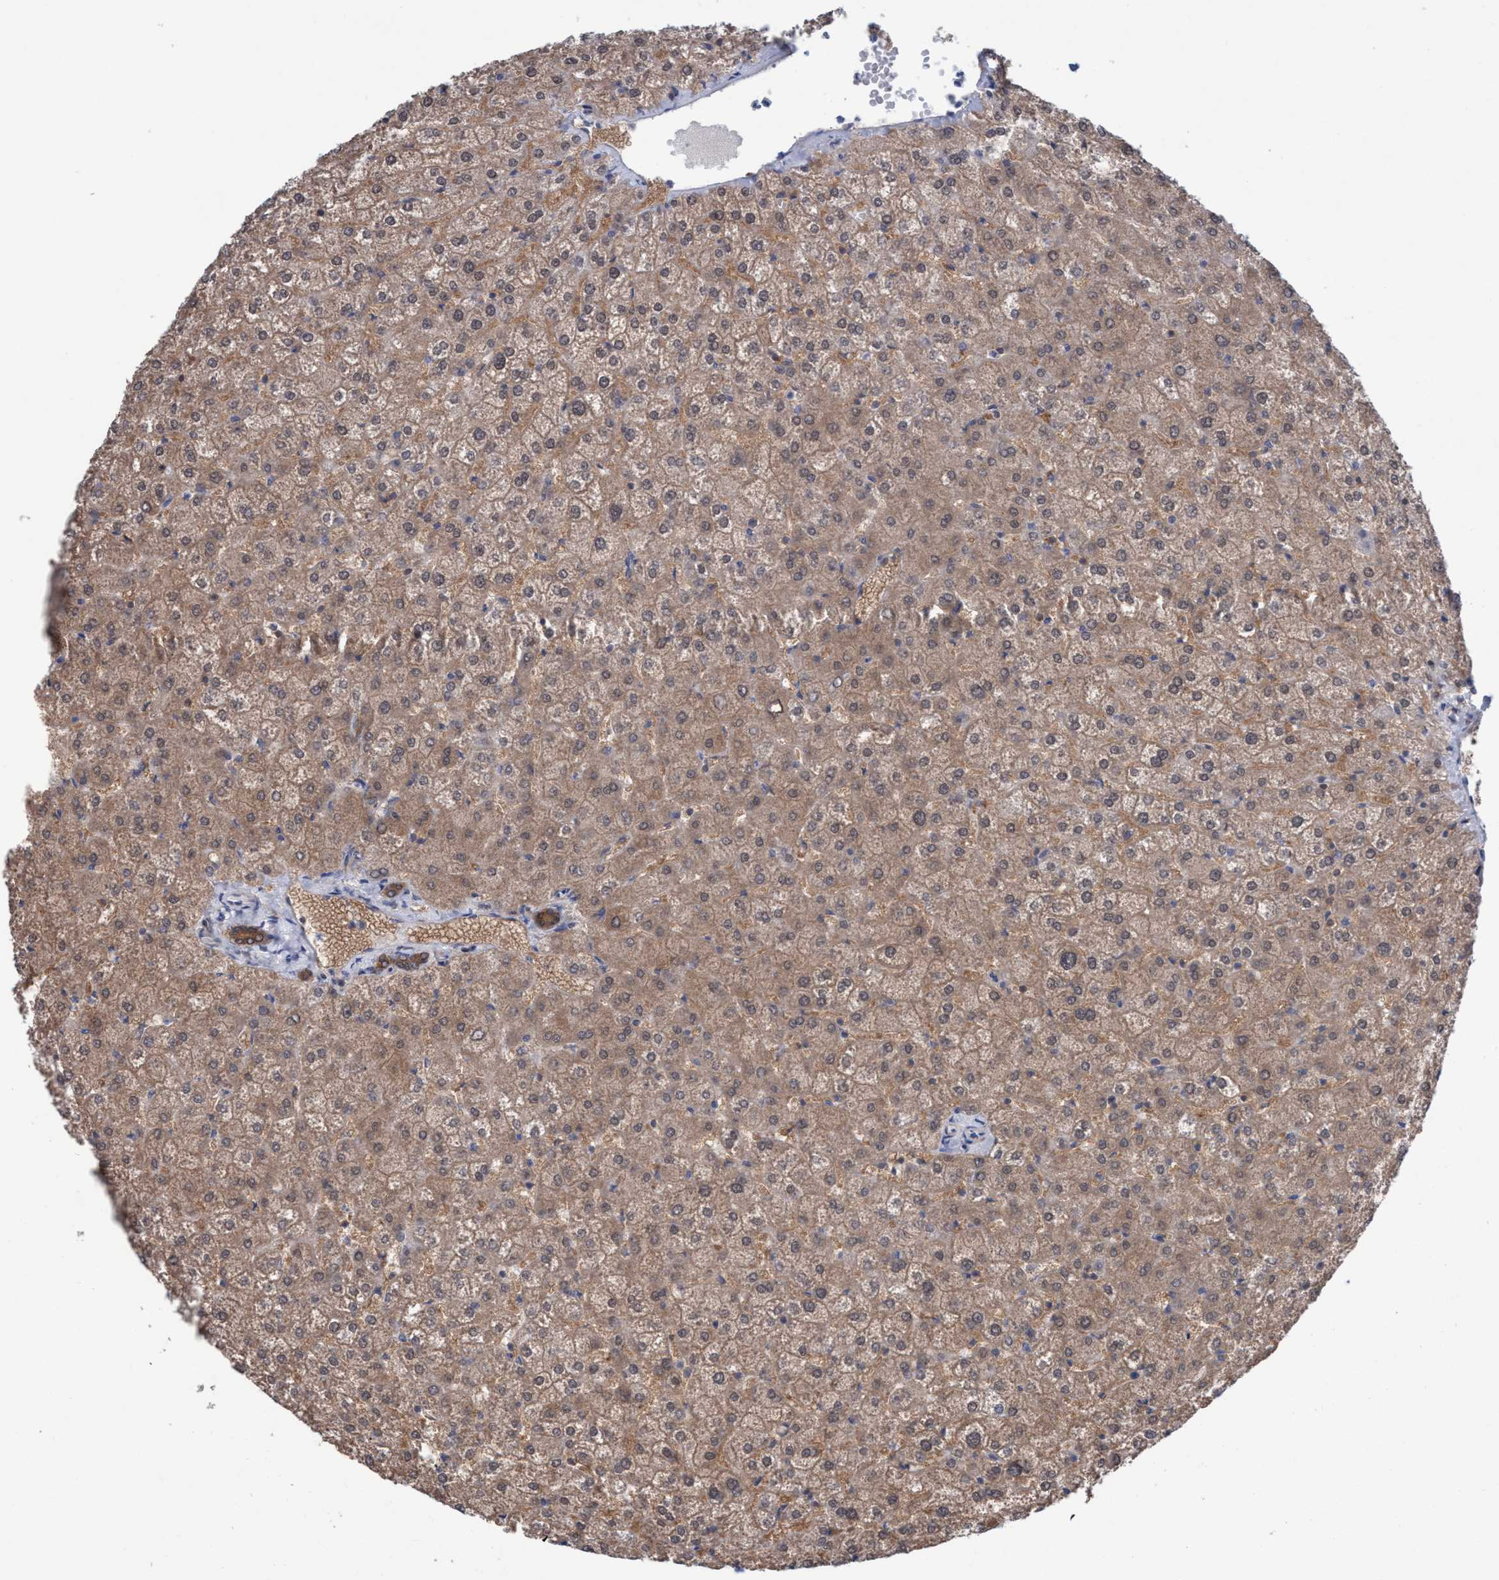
{"staining": {"intensity": "moderate", "quantity": ">75%", "location": "cytoplasmic/membranous"}, "tissue": "liver", "cell_type": "Cholangiocytes", "image_type": "normal", "snomed": [{"axis": "morphology", "description": "Normal tissue, NOS"}, {"axis": "topography", "description": "Liver"}], "caption": "Benign liver displays moderate cytoplasmic/membranous expression in about >75% of cholangiocytes, visualized by immunohistochemistry.", "gene": "GLOD4", "patient": {"sex": "female", "age": 32}}